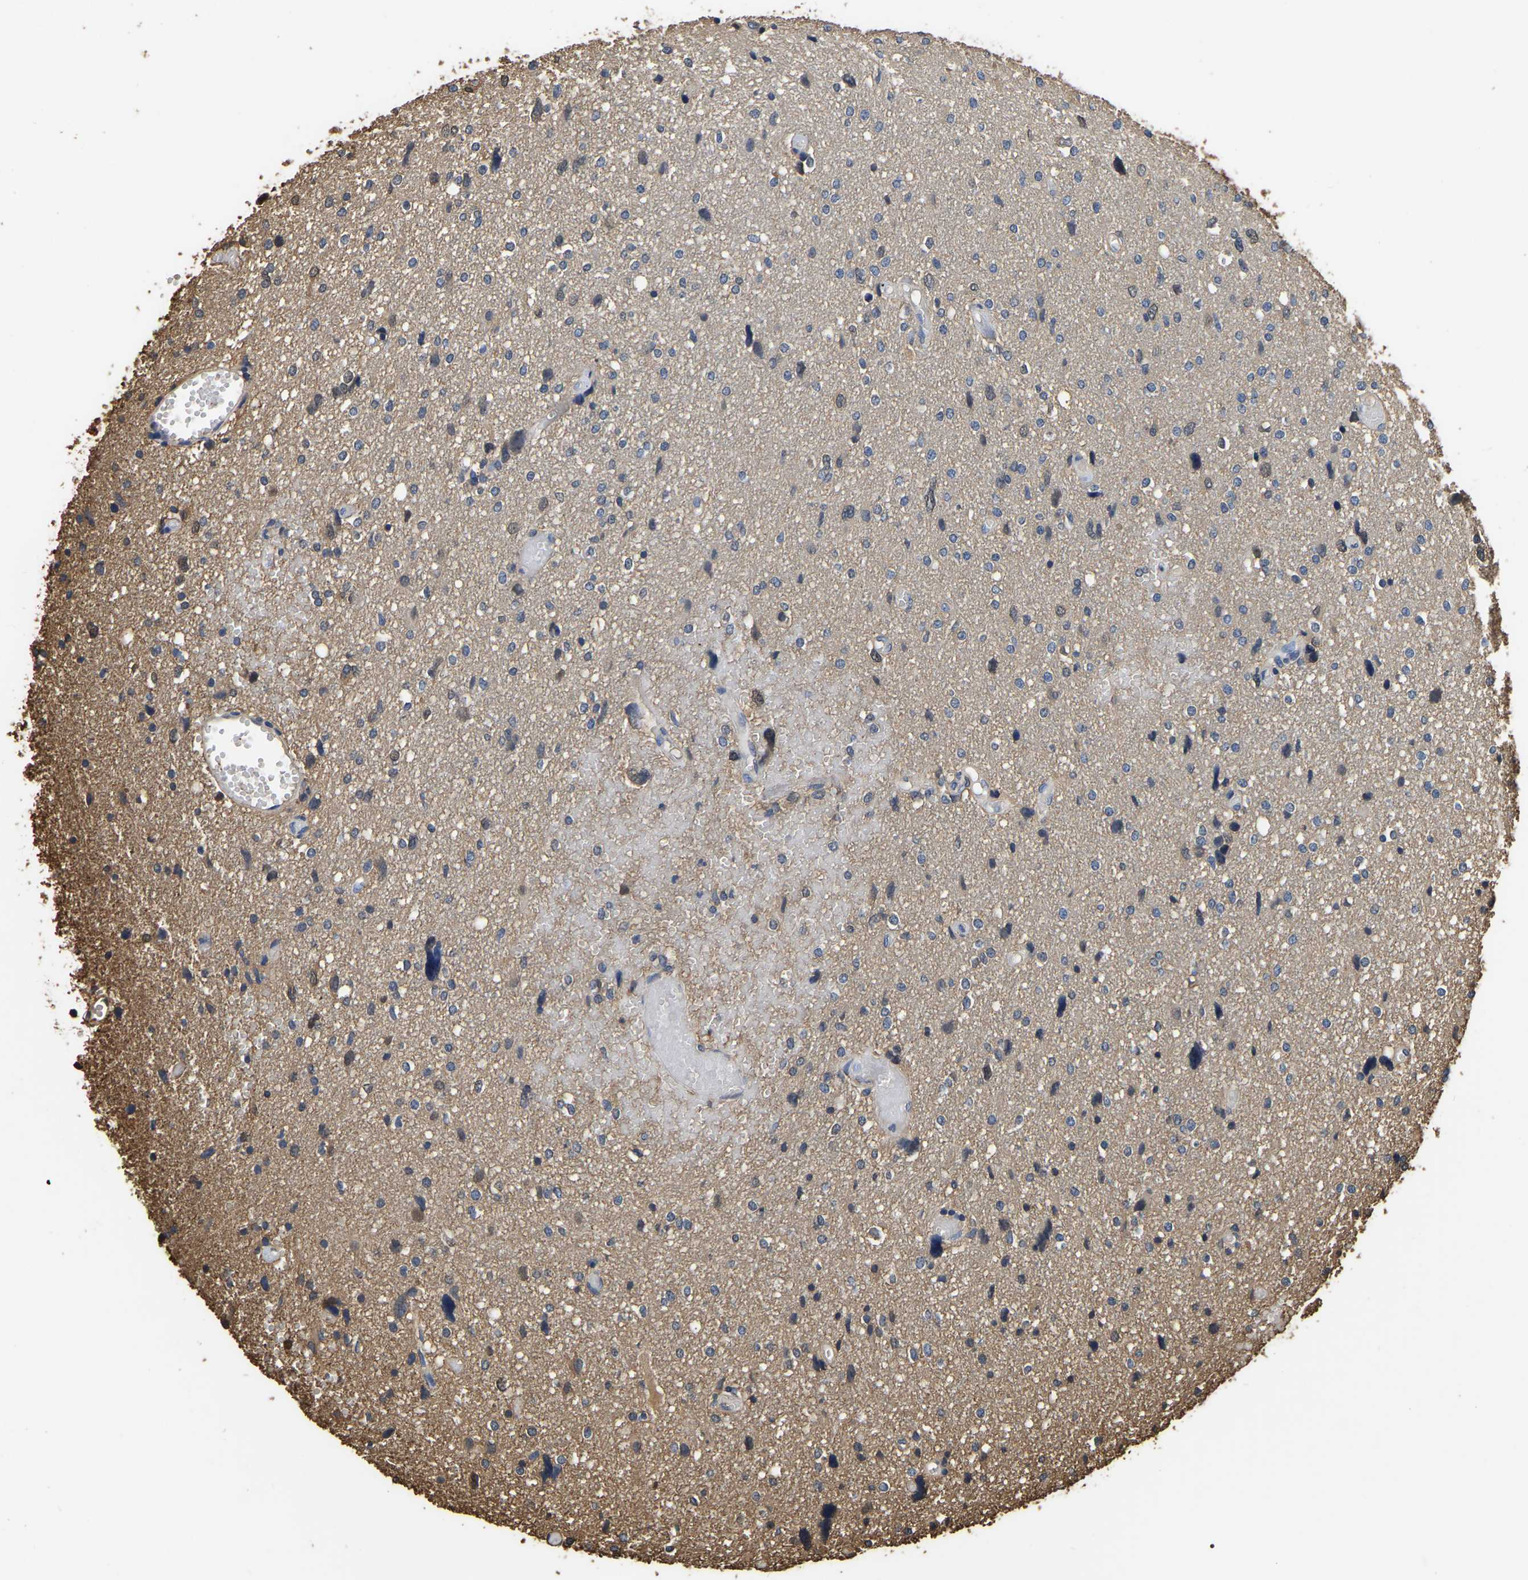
{"staining": {"intensity": "weak", "quantity": "<25%", "location": "cytoplasmic/membranous"}, "tissue": "glioma", "cell_type": "Tumor cells", "image_type": "cancer", "snomed": [{"axis": "morphology", "description": "Glioma, malignant, High grade"}, {"axis": "topography", "description": "Brain"}], "caption": "Tumor cells show no significant expression in malignant glioma (high-grade).", "gene": "LDHB", "patient": {"sex": "female", "age": 59}}